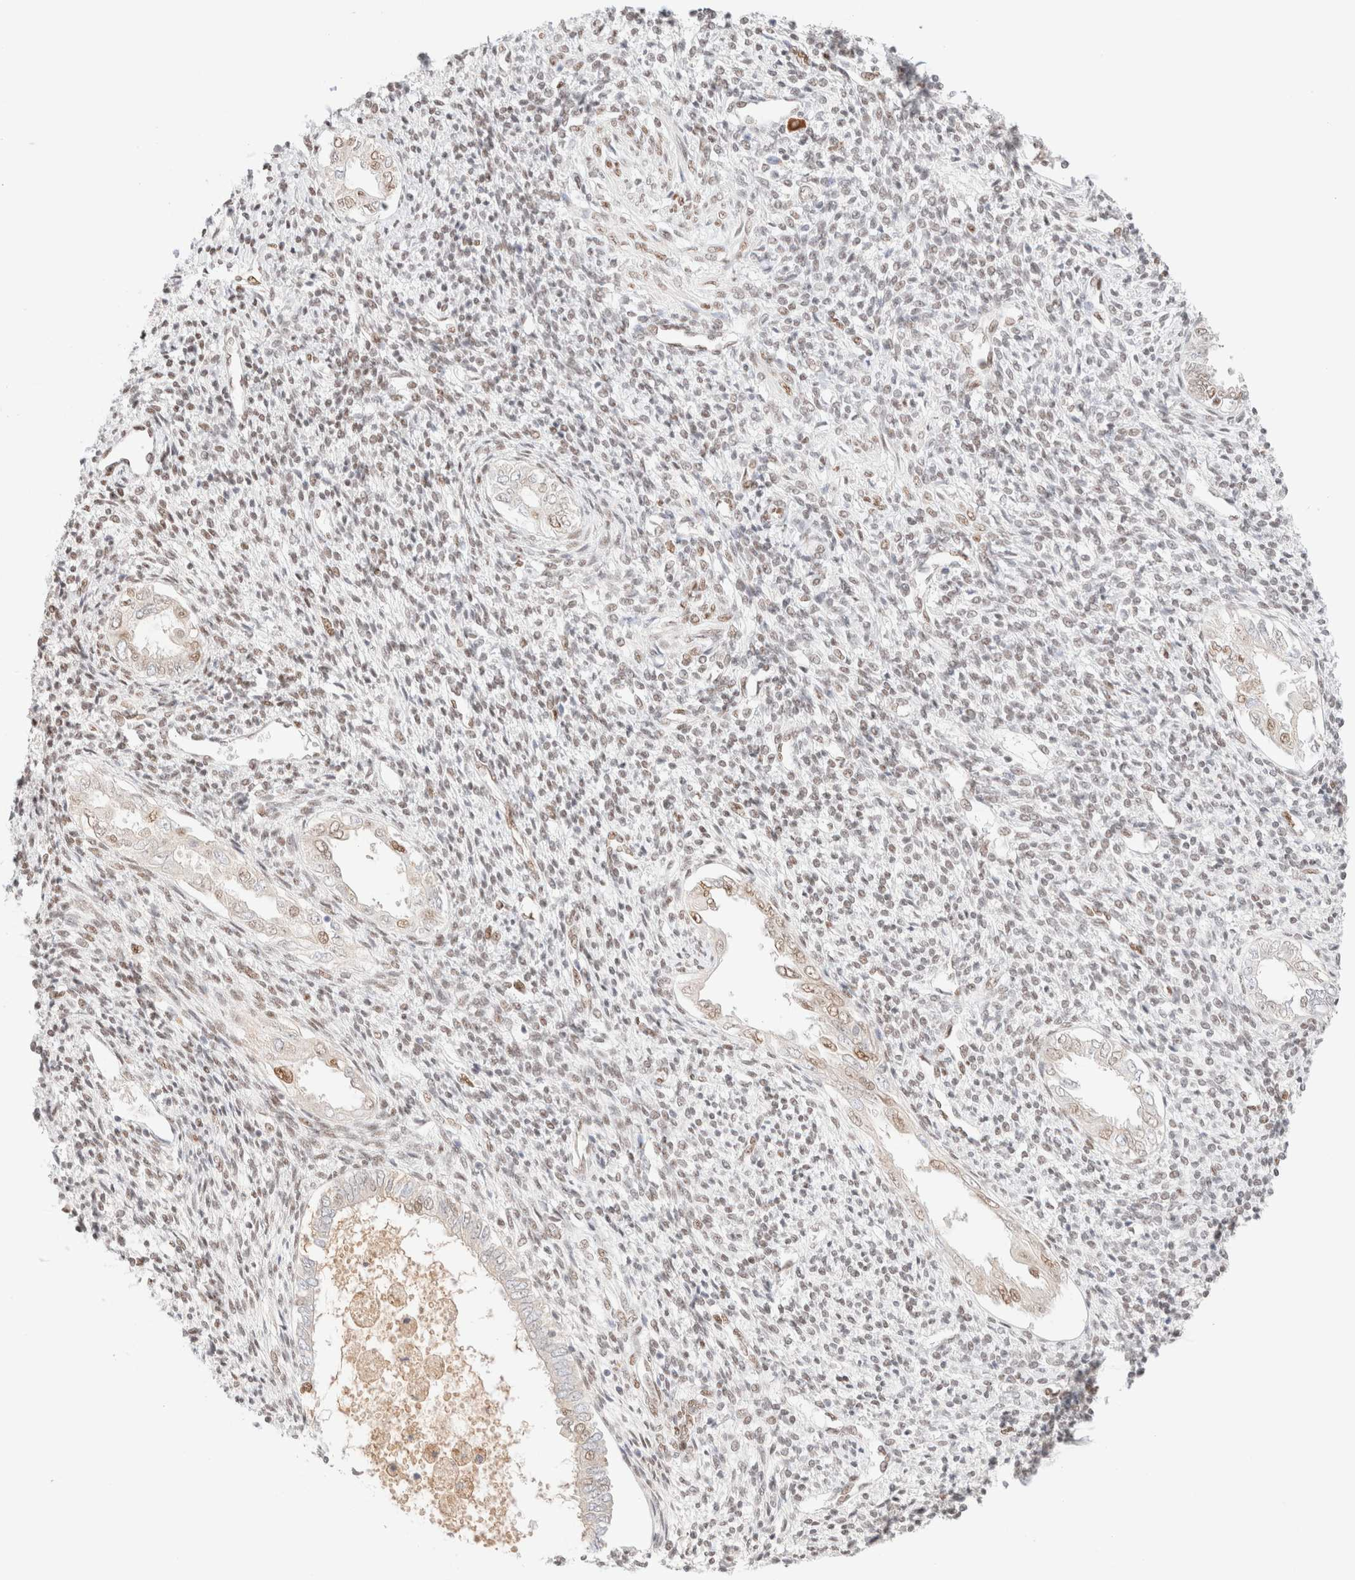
{"staining": {"intensity": "weak", "quantity": "25%-75%", "location": "nuclear"}, "tissue": "endometrium", "cell_type": "Cells in endometrial stroma", "image_type": "normal", "snomed": [{"axis": "morphology", "description": "Normal tissue, NOS"}, {"axis": "topography", "description": "Endometrium"}], "caption": "A high-resolution micrograph shows immunohistochemistry (IHC) staining of normal endometrium, which displays weak nuclear staining in about 25%-75% of cells in endometrial stroma. Using DAB (3,3'-diaminobenzidine) (brown) and hematoxylin (blue) stains, captured at high magnification using brightfield microscopy.", "gene": "CIC", "patient": {"sex": "female", "age": 66}}